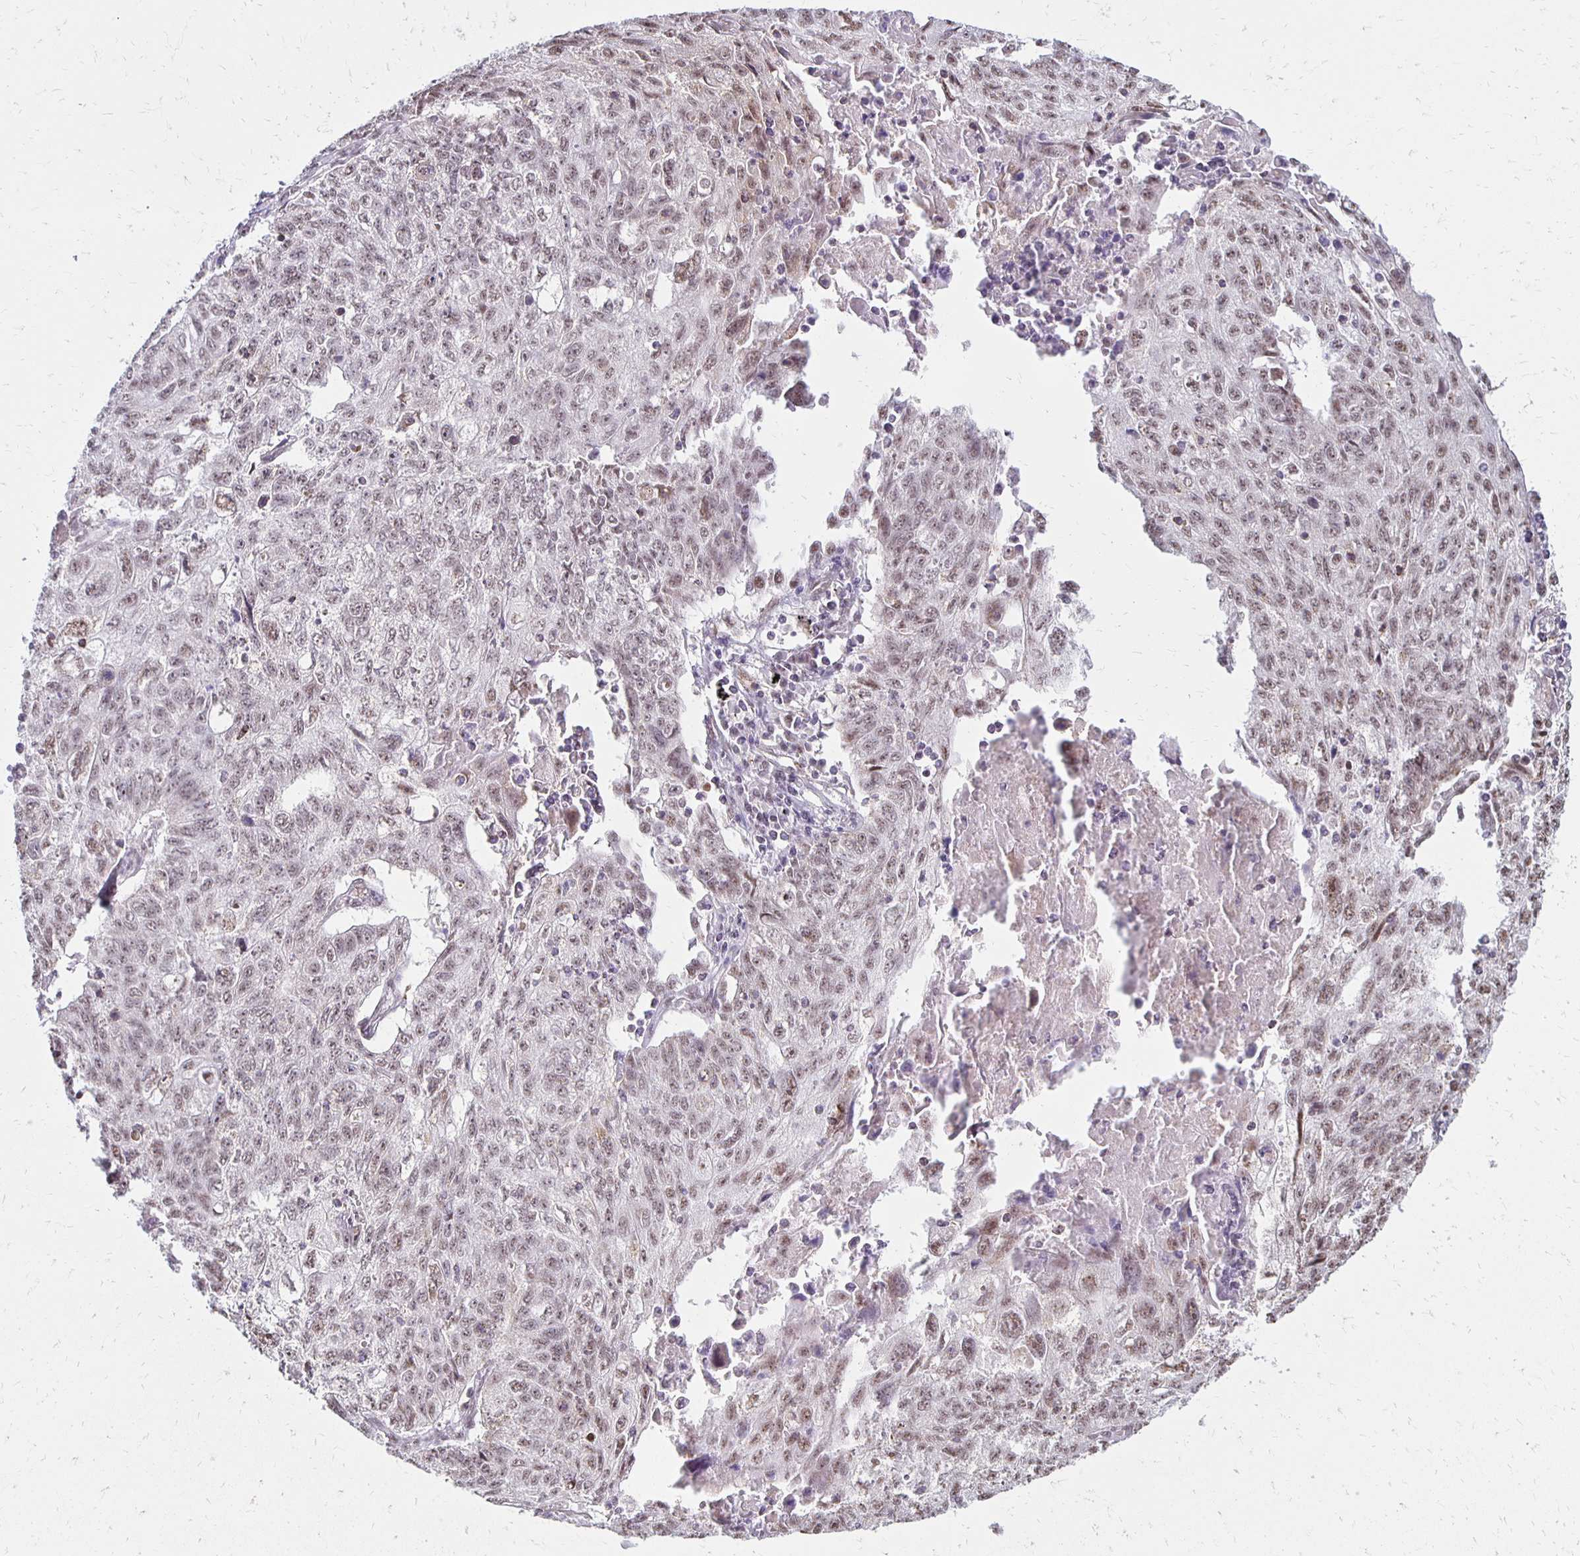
{"staining": {"intensity": "weak", "quantity": "25%-75%", "location": "nuclear"}, "tissue": "lung cancer", "cell_type": "Tumor cells", "image_type": "cancer", "snomed": [{"axis": "morphology", "description": "Normal morphology"}, {"axis": "morphology", "description": "Aneuploidy"}, {"axis": "morphology", "description": "Squamous cell carcinoma, NOS"}, {"axis": "topography", "description": "Lymph node"}, {"axis": "topography", "description": "Lung"}], "caption": "IHC of lung cancer reveals low levels of weak nuclear staining in approximately 25%-75% of tumor cells. (Brightfield microscopy of DAB IHC at high magnification).", "gene": "DAGLA", "patient": {"sex": "female", "age": 76}}